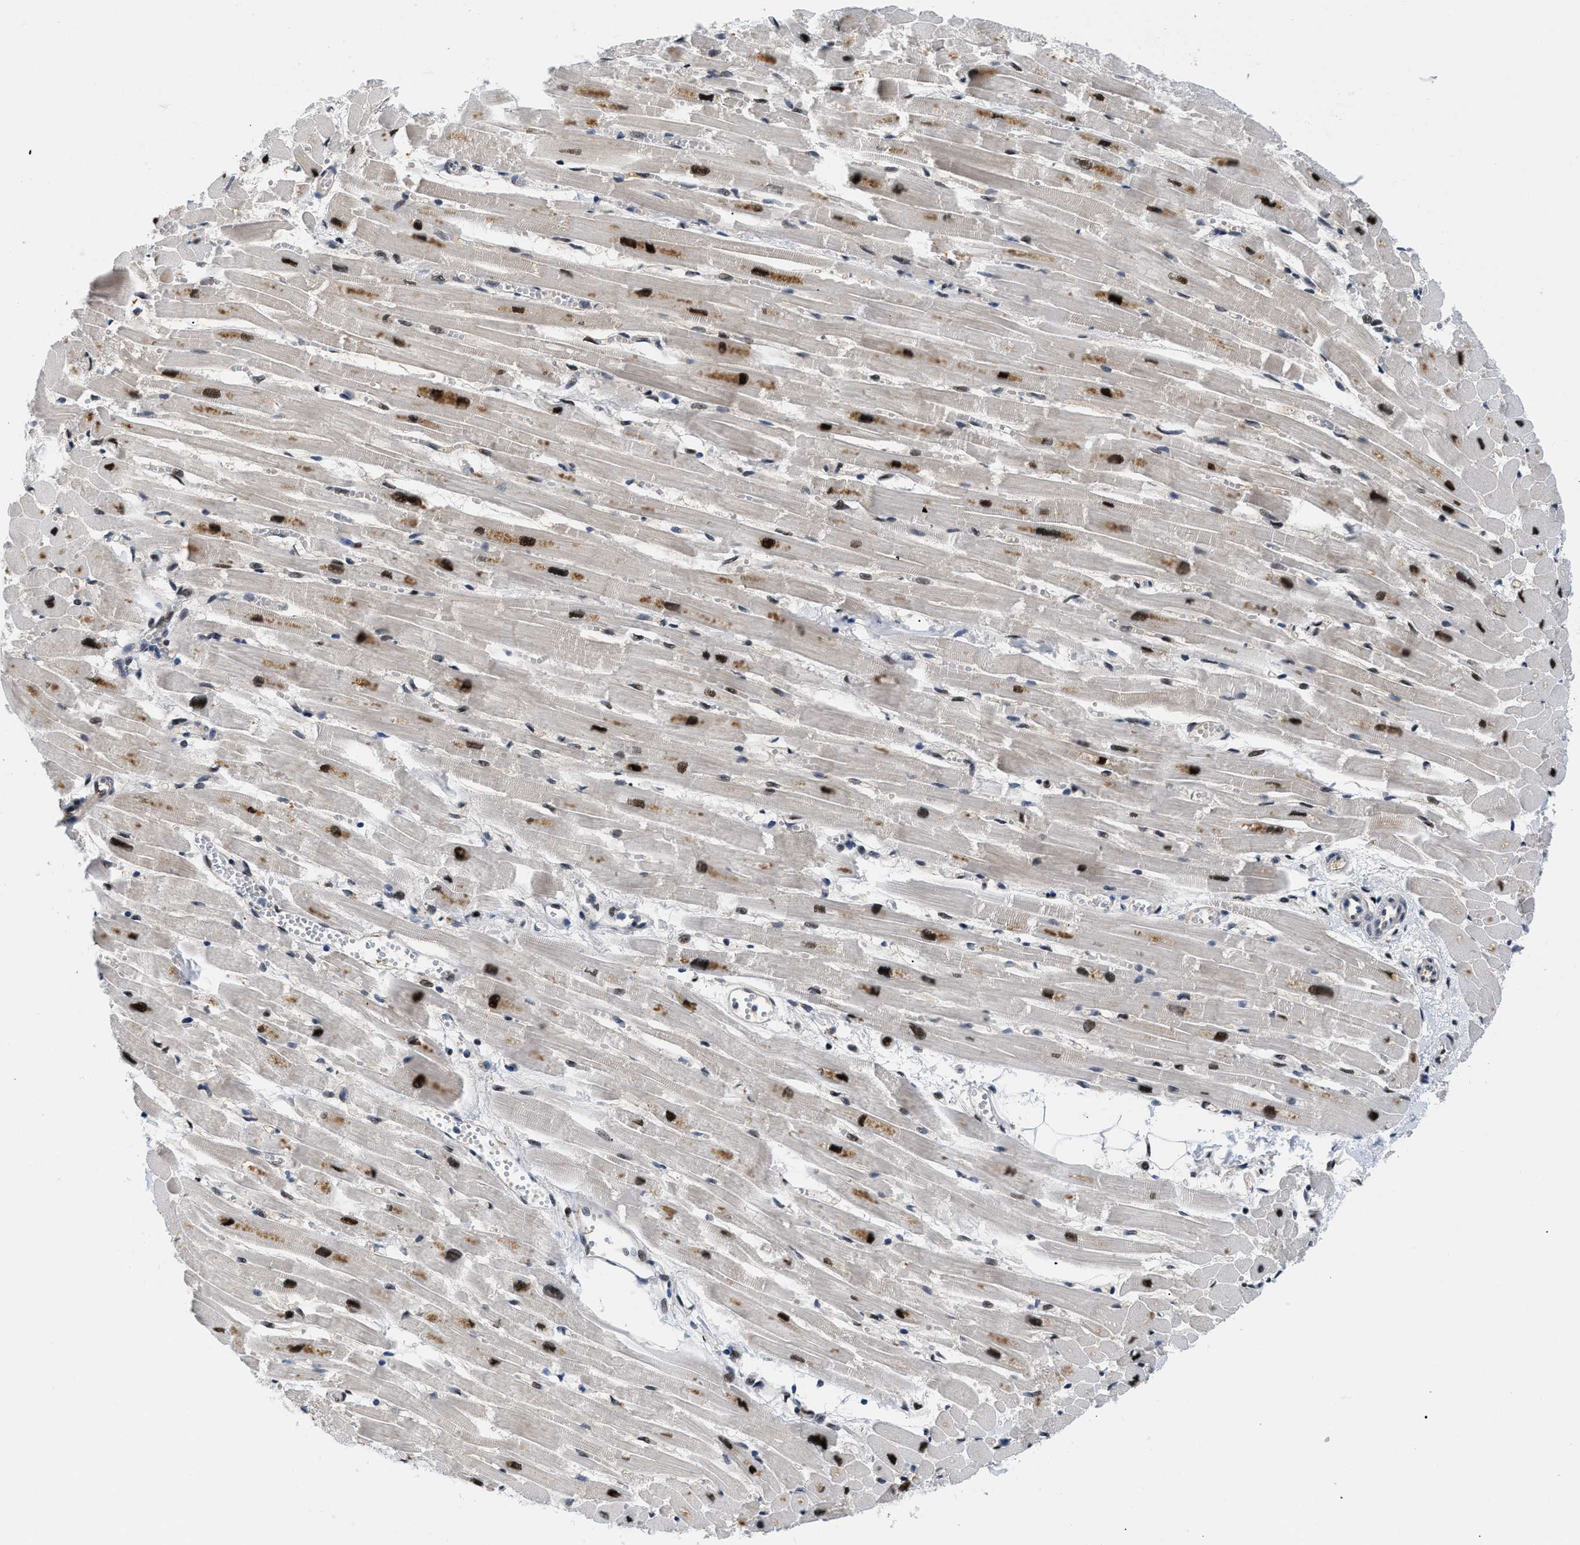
{"staining": {"intensity": "strong", "quantity": ">75%", "location": "nuclear"}, "tissue": "heart muscle", "cell_type": "Cardiomyocytes", "image_type": "normal", "snomed": [{"axis": "morphology", "description": "Normal tissue, NOS"}, {"axis": "topography", "description": "Heart"}], "caption": "This is an image of immunohistochemistry (IHC) staining of normal heart muscle, which shows strong expression in the nuclear of cardiomyocytes.", "gene": "SLC29A2", "patient": {"sex": "female", "age": 54}}